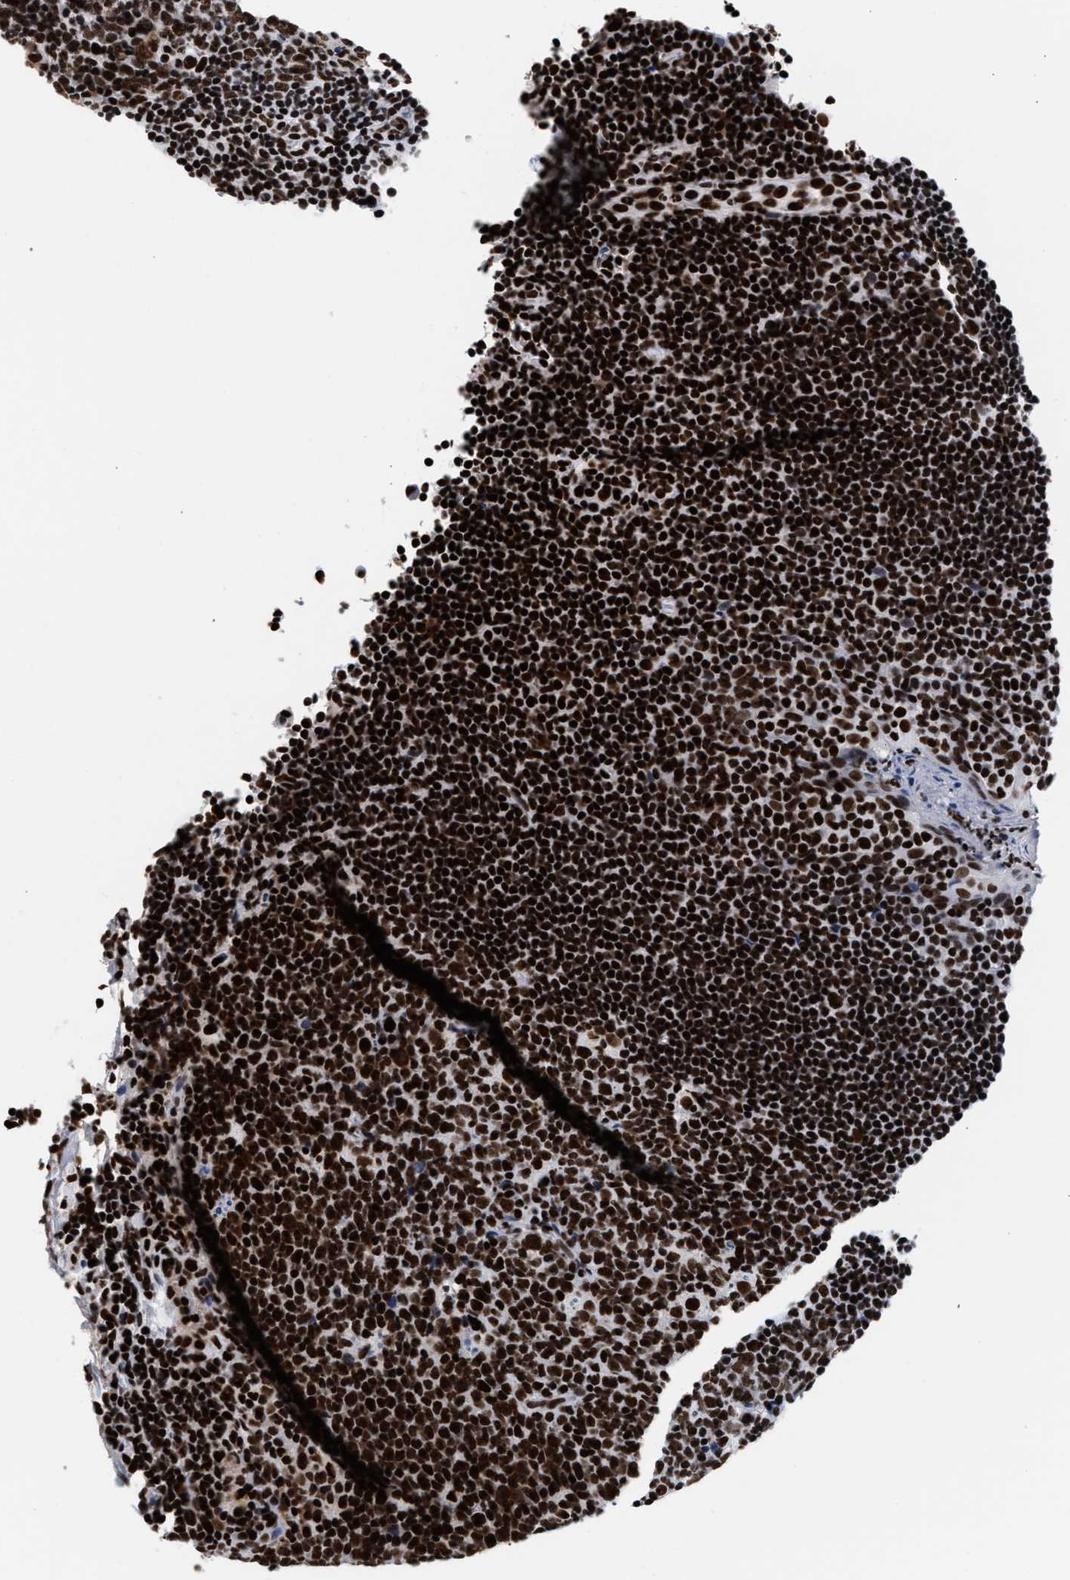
{"staining": {"intensity": "strong", "quantity": ">75%", "location": "nuclear"}, "tissue": "tonsil", "cell_type": "Germinal center cells", "image_type": "normal", "snomed": [{"axis": "morphology", "description": "Normal tissue, NOS"}, {"axis": "topography", "description": "Tonsil"}], "caption": "Protein expression analysis of unremarkable tonsil displays strong nuclear staining in about >75% of germinal center cells. The staining was performed using DAB (3,3'-diaminobenzidine) to visualize the protein expression in brown, while the nuclei were stained in blue with hematoxylin (Magnification: 20x).", "gene": "RAD21", "patient": {"sex": "male", "age": 17}}